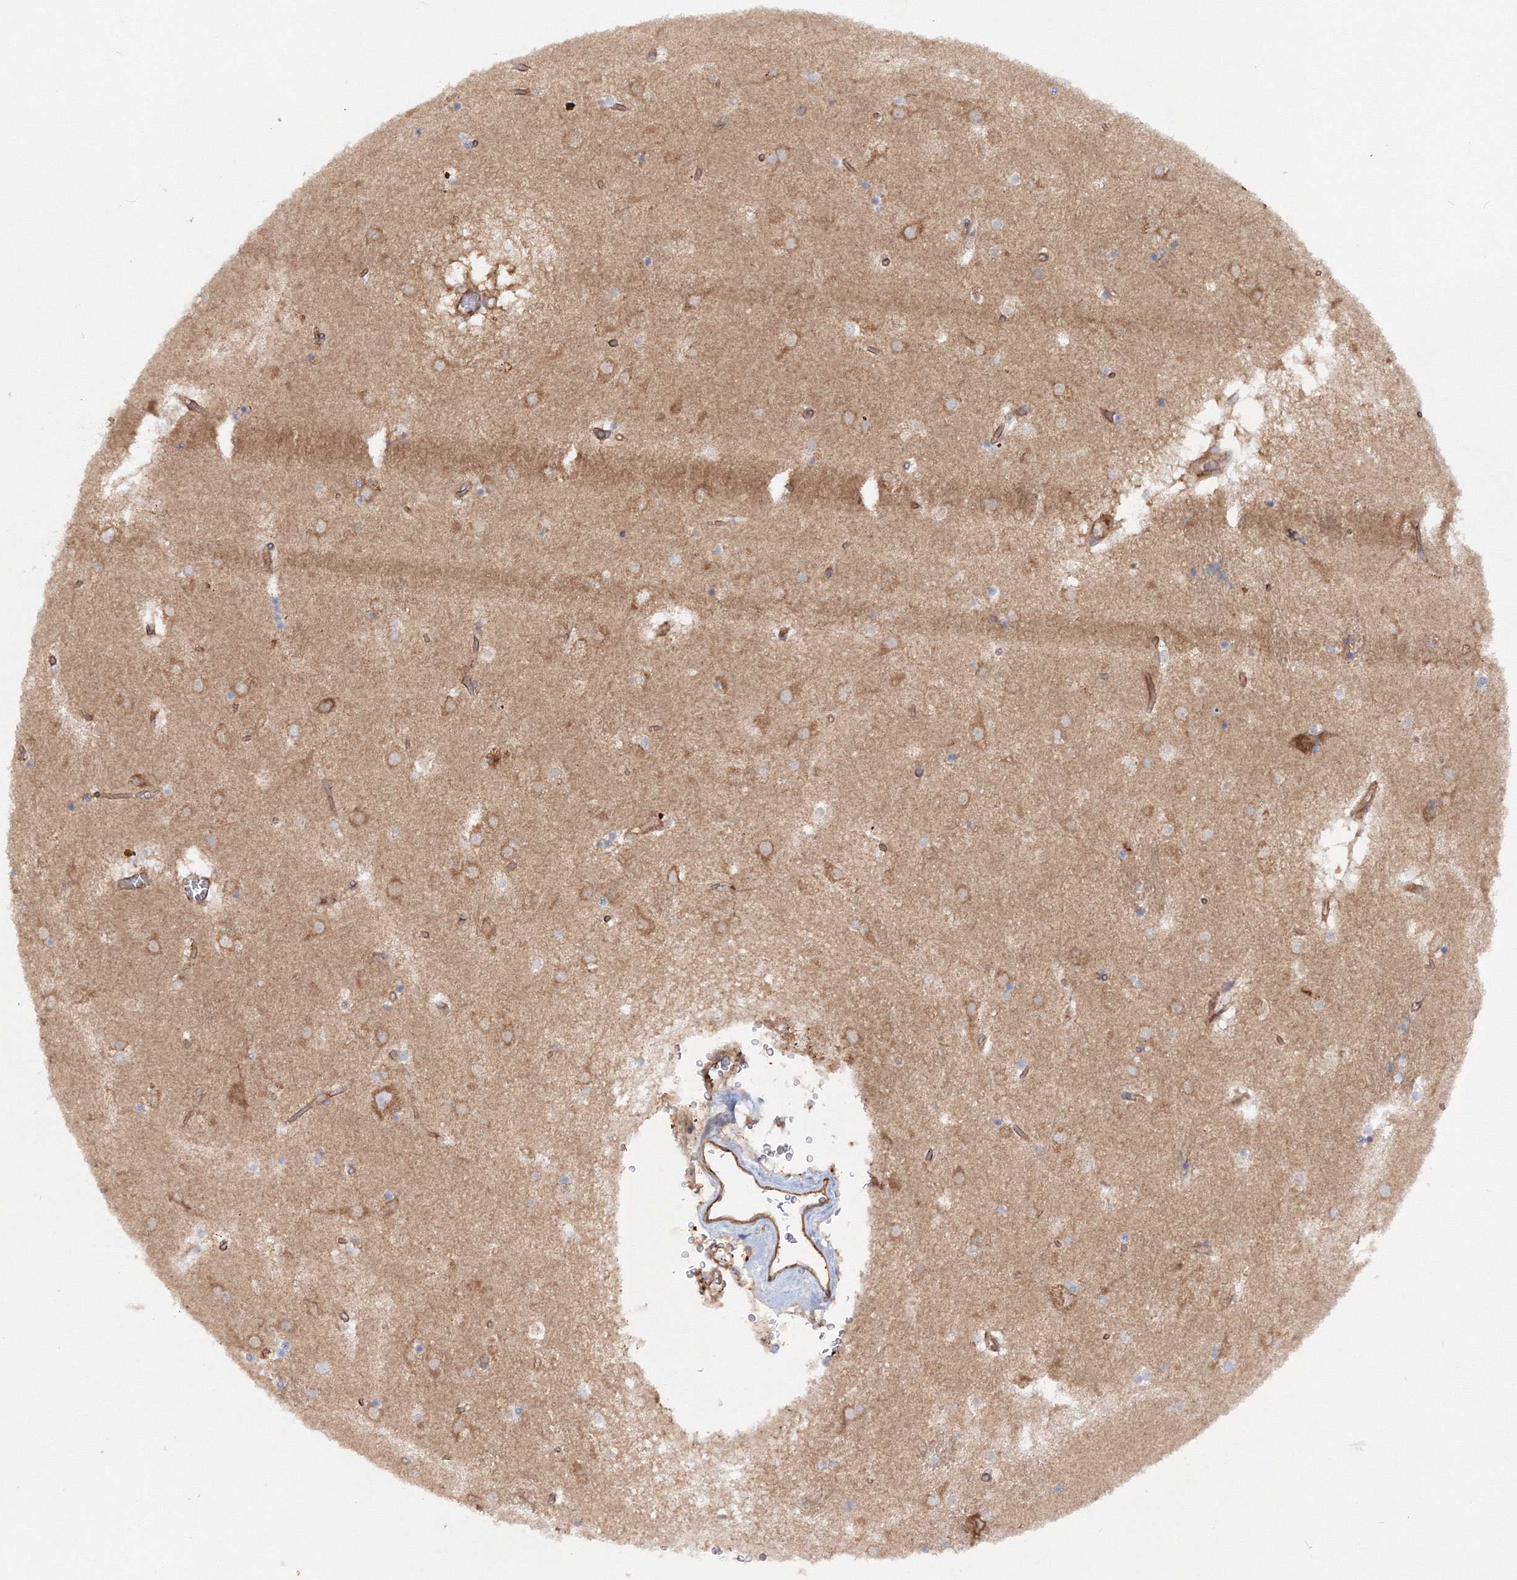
{"staining": {"intensity": "weak", "quantity": "<25%", "location": "cytoplasmic/membranous"}, "tissue": "caudate", "cell_type": "Glial cells", "image_type": "normal", "snomed": [{"axis": "morphology", "description": "Normal tissue, NOS"}, {"axis": "topography", "description": "Lateral ventricle wall"}], "caption": "Human caudate stained for a protein using IHC reveals no staining in glial cells.", "gene": "EXOC1", "patient": {"sex": "male", "age": 70}}